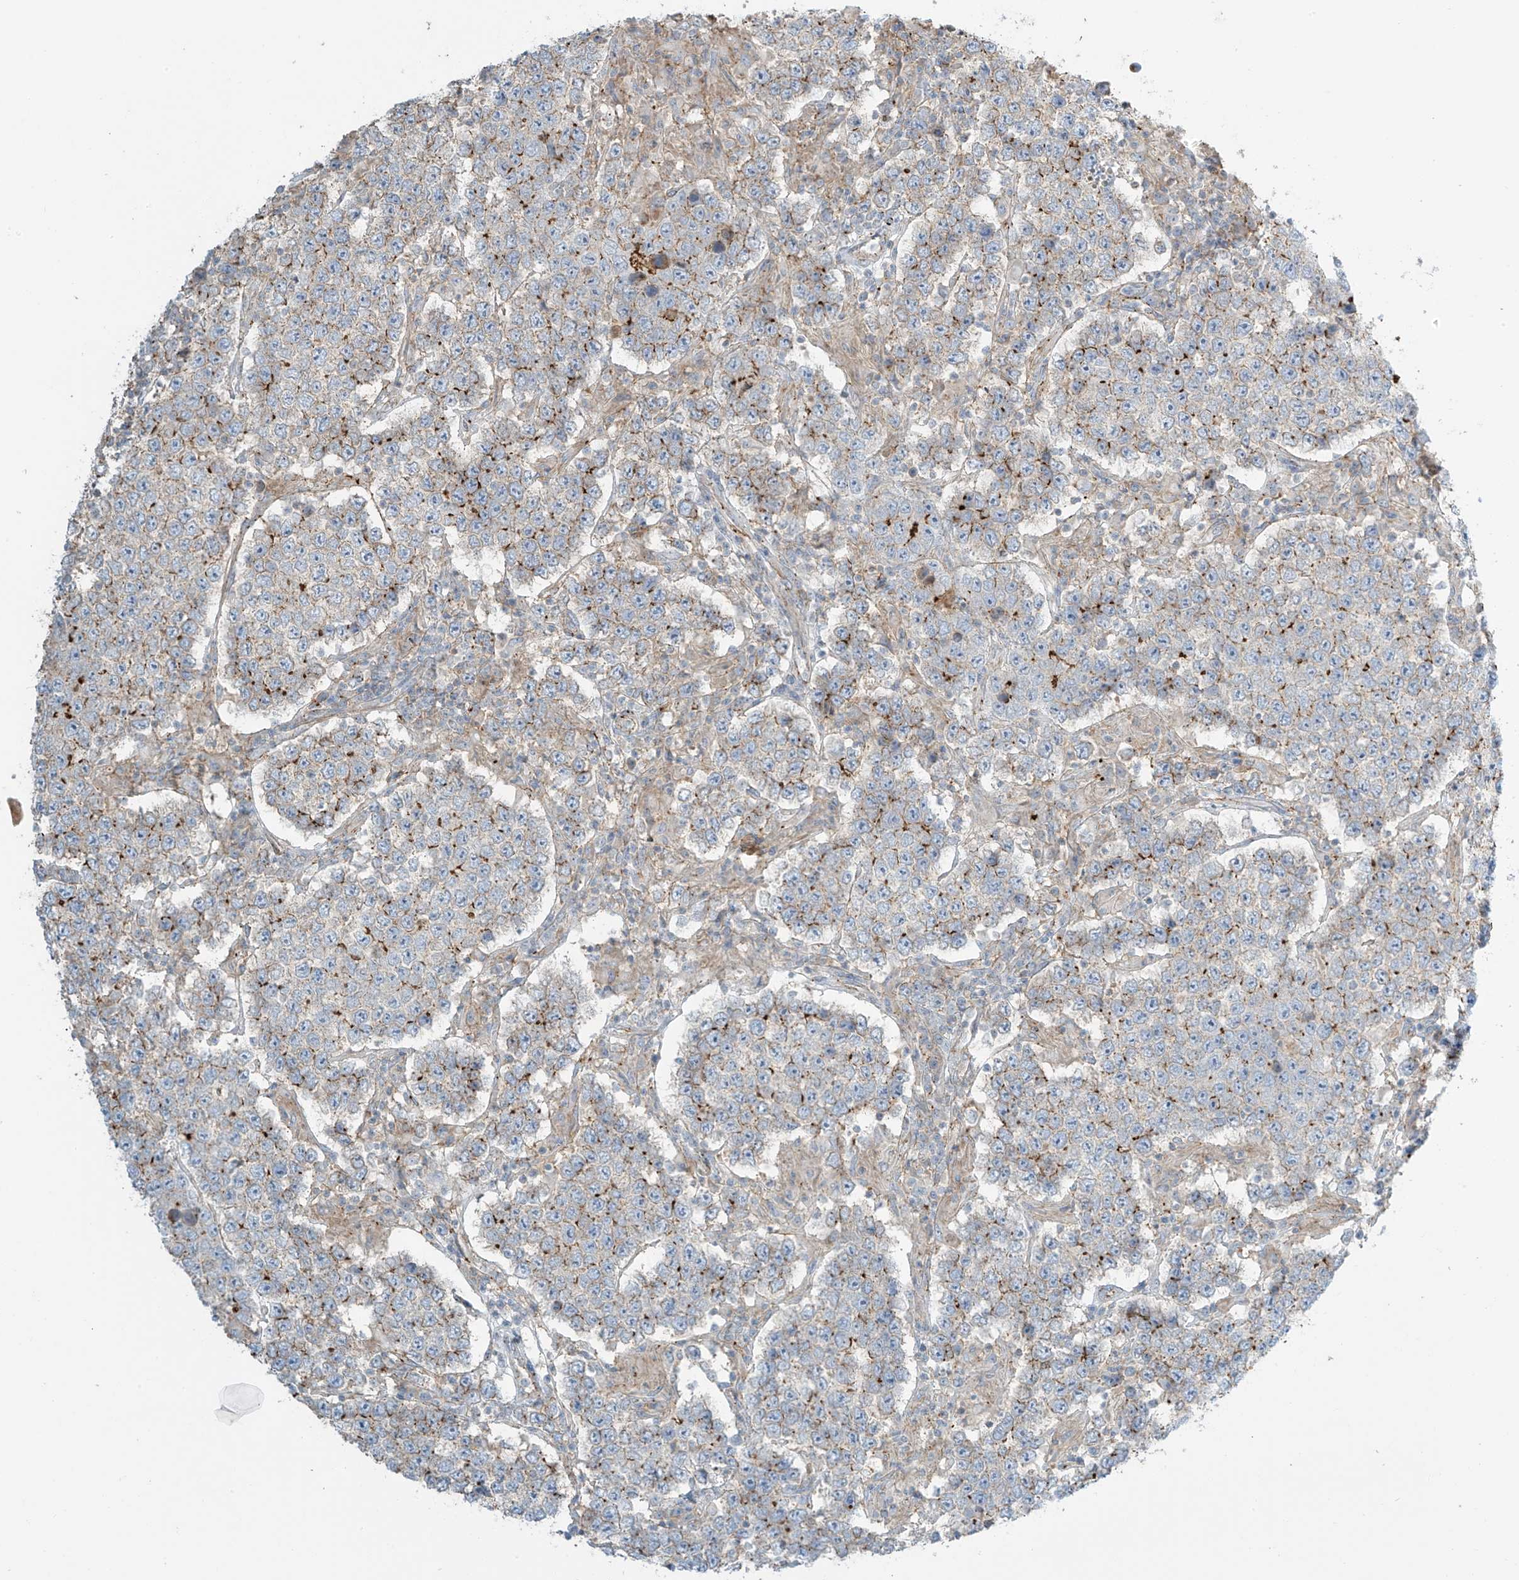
{"staining": {"intensity": "moderate", "quantity": "25%-75%", "location": "cytoplasmic/membranous"}, "tissue": "testis cancer", "cell_type": "Tumor cells", "image_type": "cancer", "snomed": [{"axis": "morphology", "description": "Normal tissue, NOS"}, {"axis": "morphology", "description": "Urothelial carcinoma, High grade"}, {"axis": "morphology", "description": "Seminoma, NOS"}, {"axis": "morphology", "description": "Carcinoma, Embryonal, NOS"}, {"axis": "topography", "description": "Urinary bladder"}, {"axis": "topography", "description": "Testis"}], "caption": "Testis cancer stained with a protein marker demonstrates moderate staining in tumor cells.", "gene": "SLC9A2", "patient": {"sex": "male", "age": 41}}